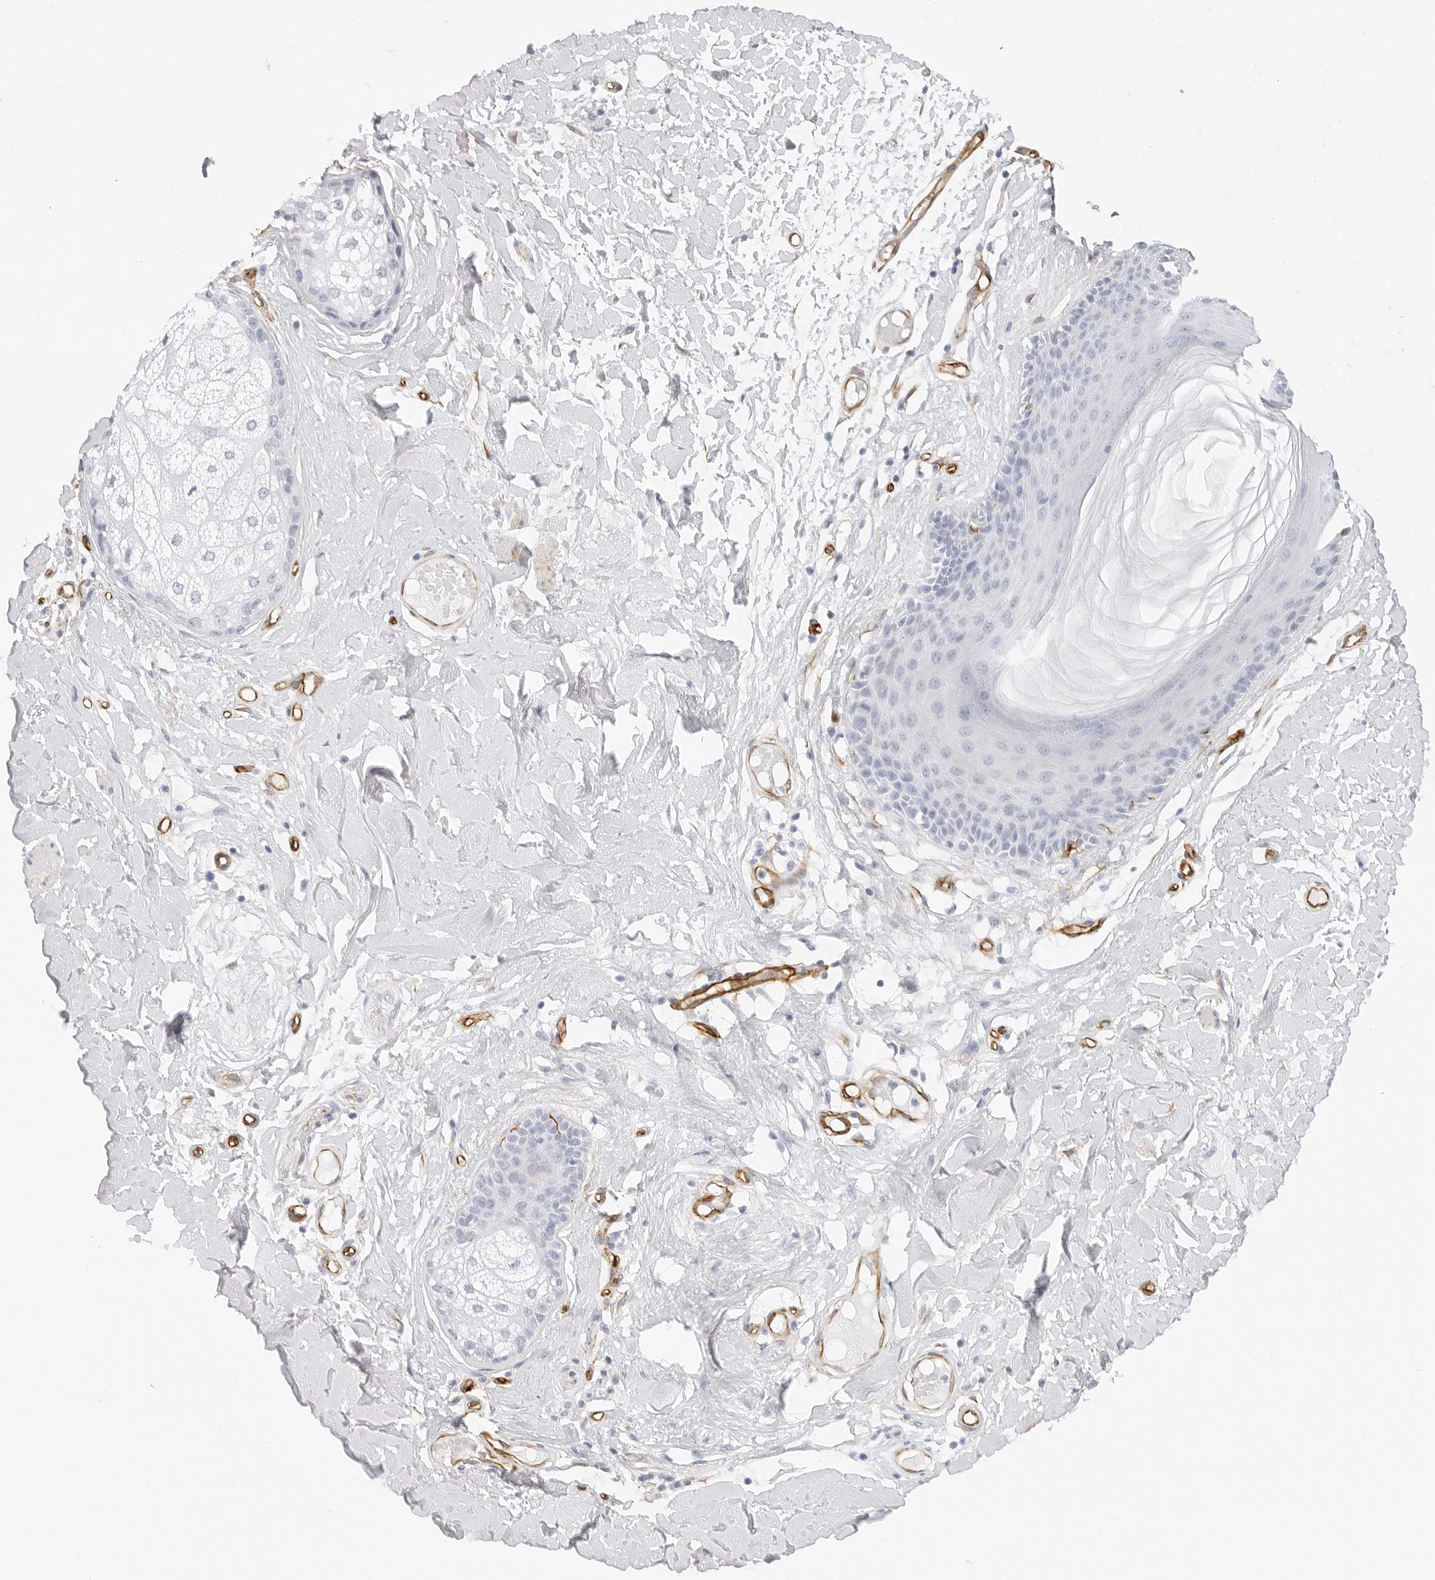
{"staining": {"intensity": "moderate", "quantity": "<25%", "location": "cytoplasmic/membranous"}, "tissue": "skin", "cell_type": "Epidermal cells", "image_type": "normal", "snomed": [{"axis": "morphology", "description": "Normal tissue, NOS"}, {"axis": "topography", "description": "Vulva"}], "caption": "Immunohistochemistry (IHC) (DAB) staining of unremarkable human skin demonstrates moderate cytoplasmic/membranous protein positivity in approximately <25% of epidermal cells.", "gene": "NES", "patient": {"sex": "female", "age": 73}}